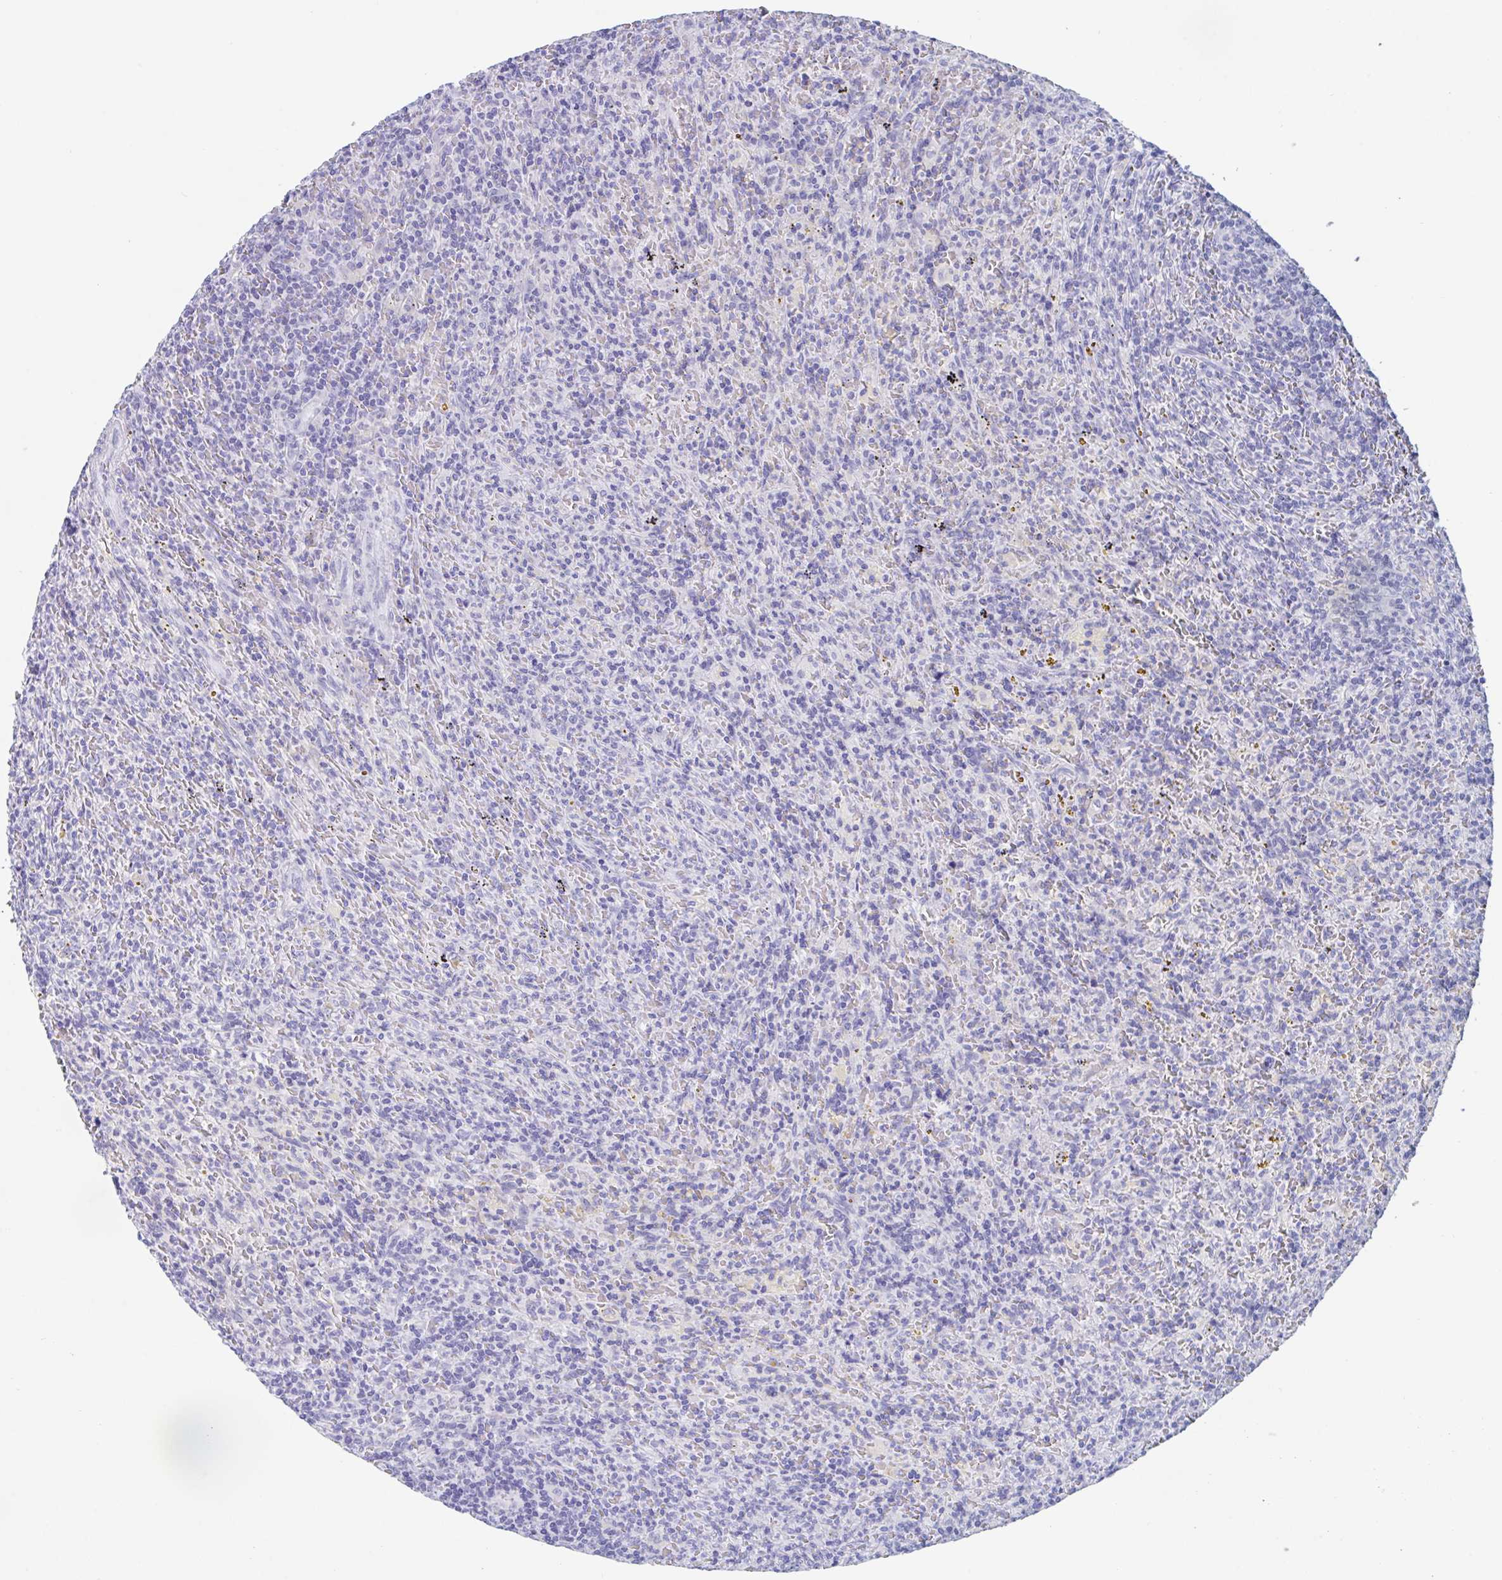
{"staining": {"intensity": "negative", "quantity": "none", "location": "none"}, "tissue": "lymphoma", "cell_type": "Tumor cells", "image_type": "cancer", "snomed": [{"axis": "morphology", "description": "Malignant lymphoma, non-Hodgkin's type, Low grade"}, {"axis": "topography", "description": "Spleen"}], "caption": "IHC image of neoplastic tissue: malignant lymphoma, non-Hodgkin's type (low-grade) stained with DAB demonstrates no significant protein staining in tumor cells.", "gene": "CDX4", "patient": {"sex": "female", "age": 70}}